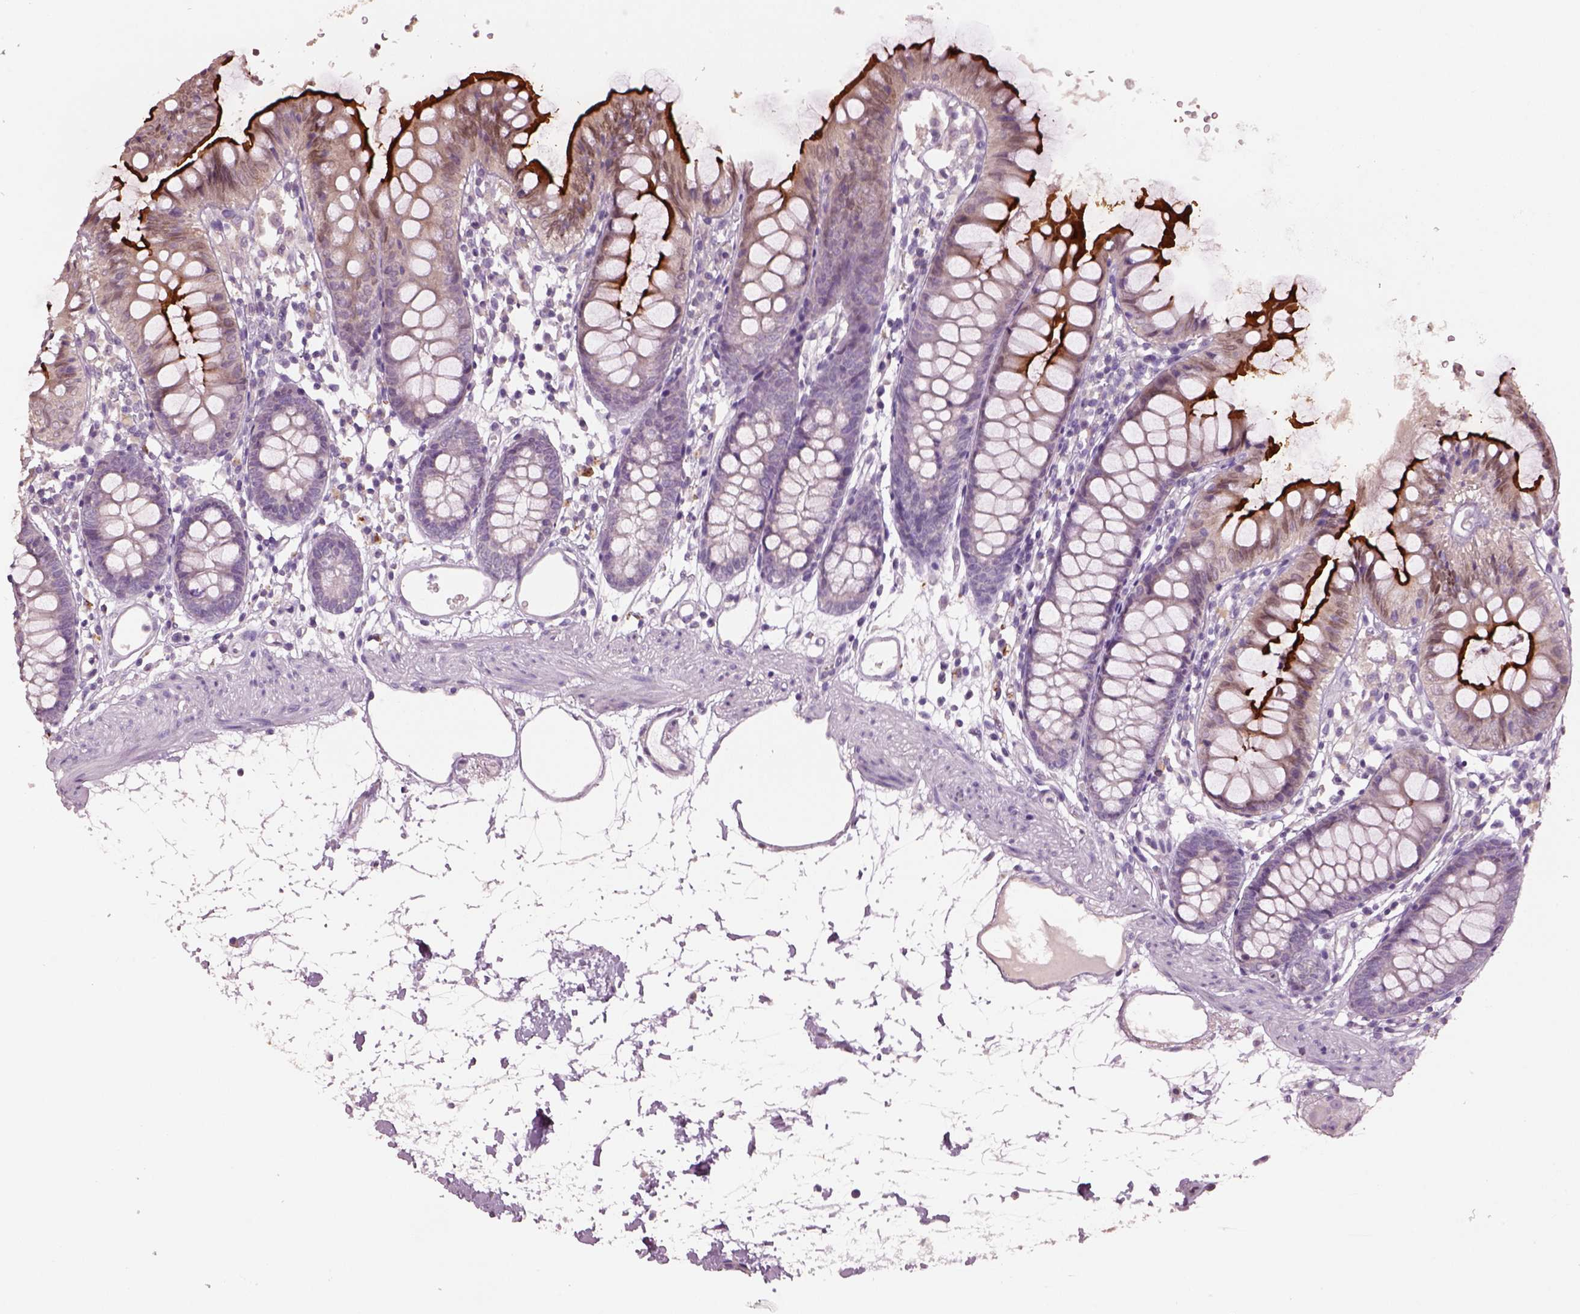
{"staining": {"intensity": "negative", "quantity": "none", "location": "none"}, "tissue": "colon", "cell_type": "Endothelial cells", "image_type": "normal", "snomed": [{"axis": "morphology", "description": "Normal tissue, NOS"}, {"axis": "topography", "description": "Colon"}], "caption": "Colon stained for a protein using immunohistochemistry exhibits no positivity endothelial cells.", "gene": "KCNIP3", "patient": {"sex": "female", "age": 84}}